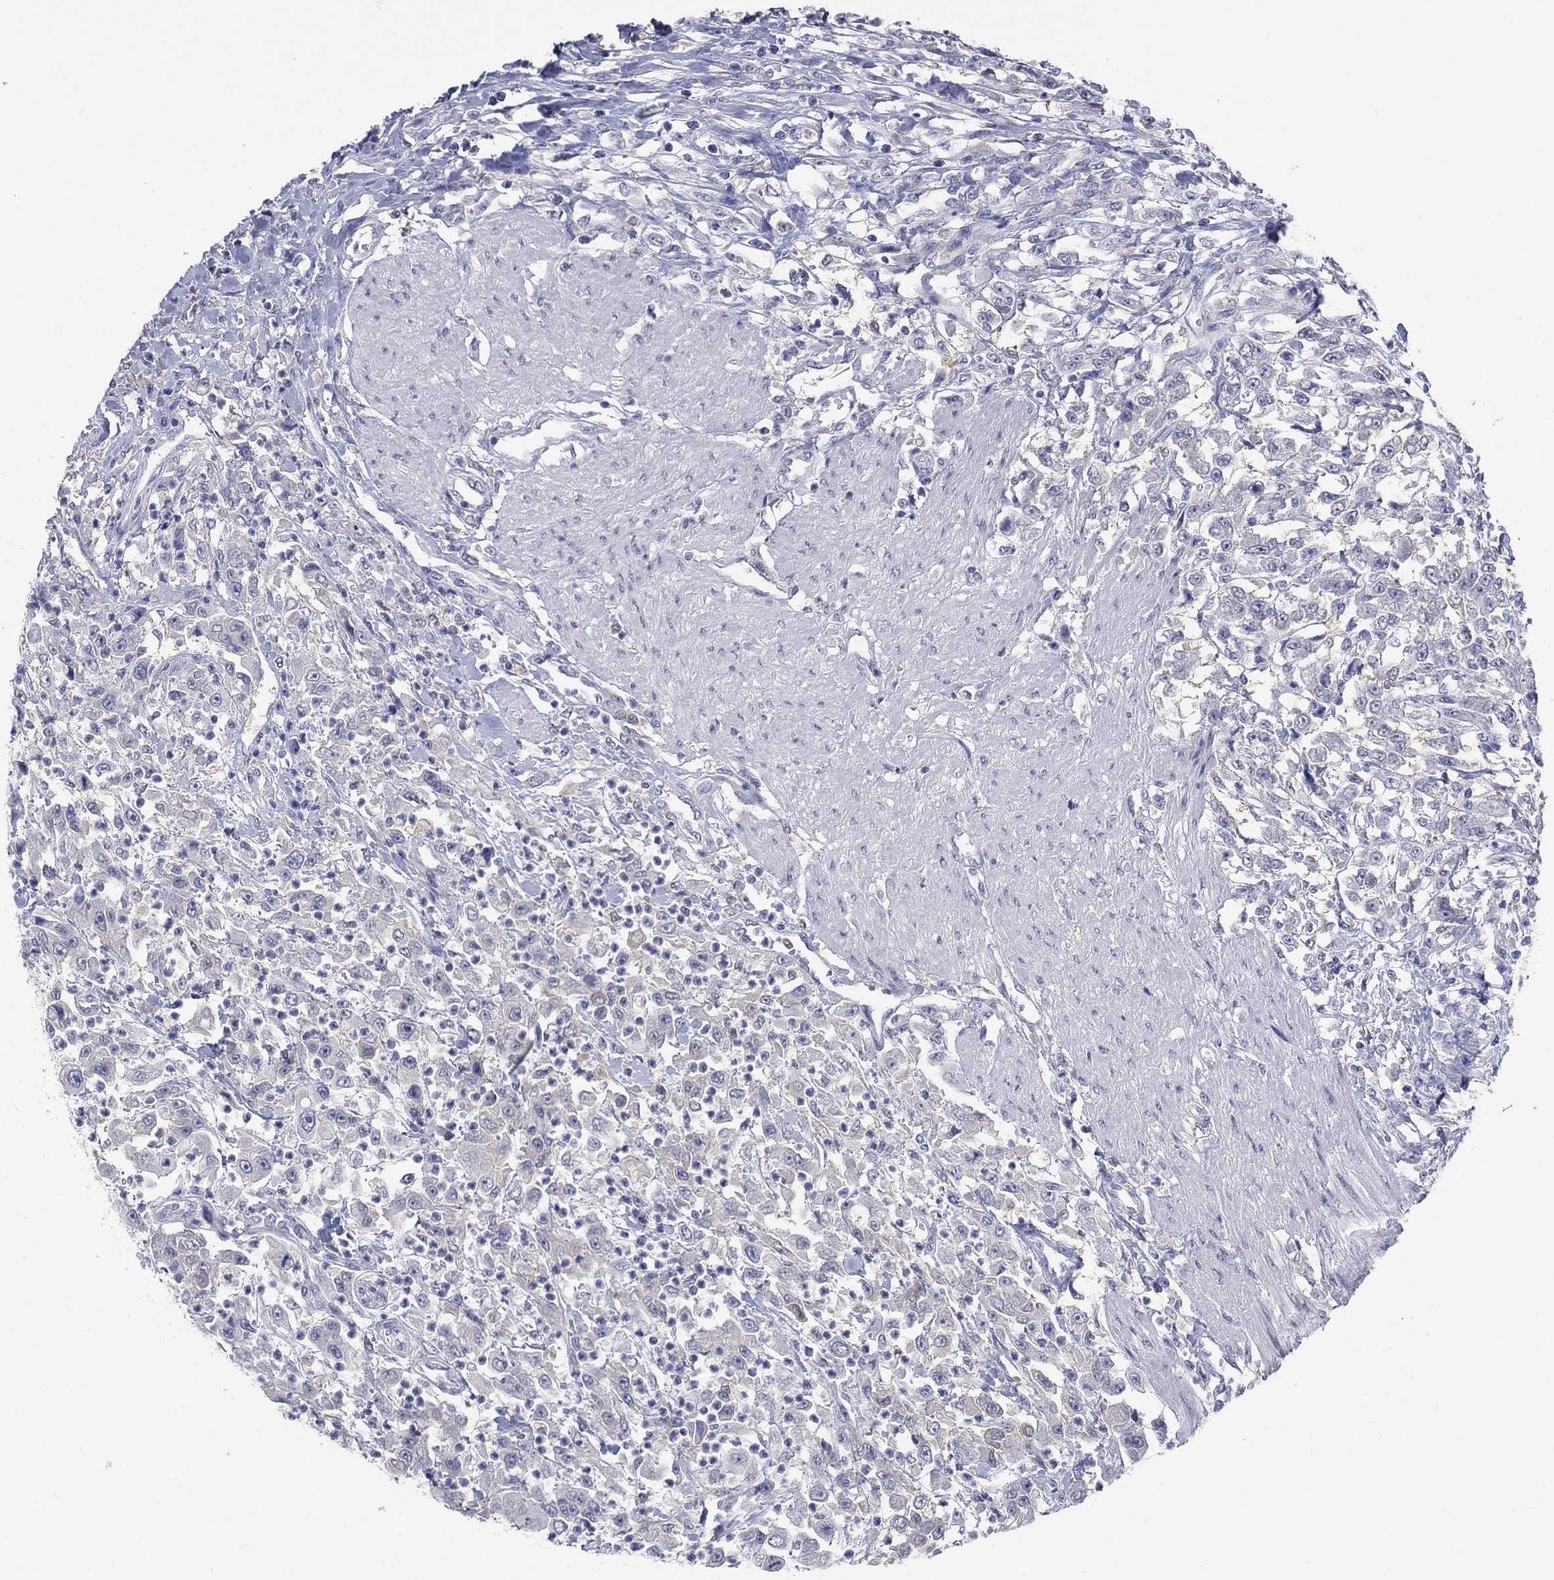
{"staining": {"intensity": "negative", "quantity": "none", "location": "none"}, "tissue": "urothelial cancer", "cell_type": "Tumor cells", "image_type": "cancer", "snomed": [{"axis": "morphology", "description": "Urothelial carcinoma, High grade"}, {"axis": "topography", "description": "Urinary bladder"}], "caption": "The micrograph shows no significant expression in tumor cells of urothelial carcinoma (high-grade). Brightfield microscopy of immunohistochemistry stained with DAB (brown) and hematoxylin (blue), captured at high magnification.", "gene": "EGFLAM", "patient": {"sex": "male", "age": 46}}